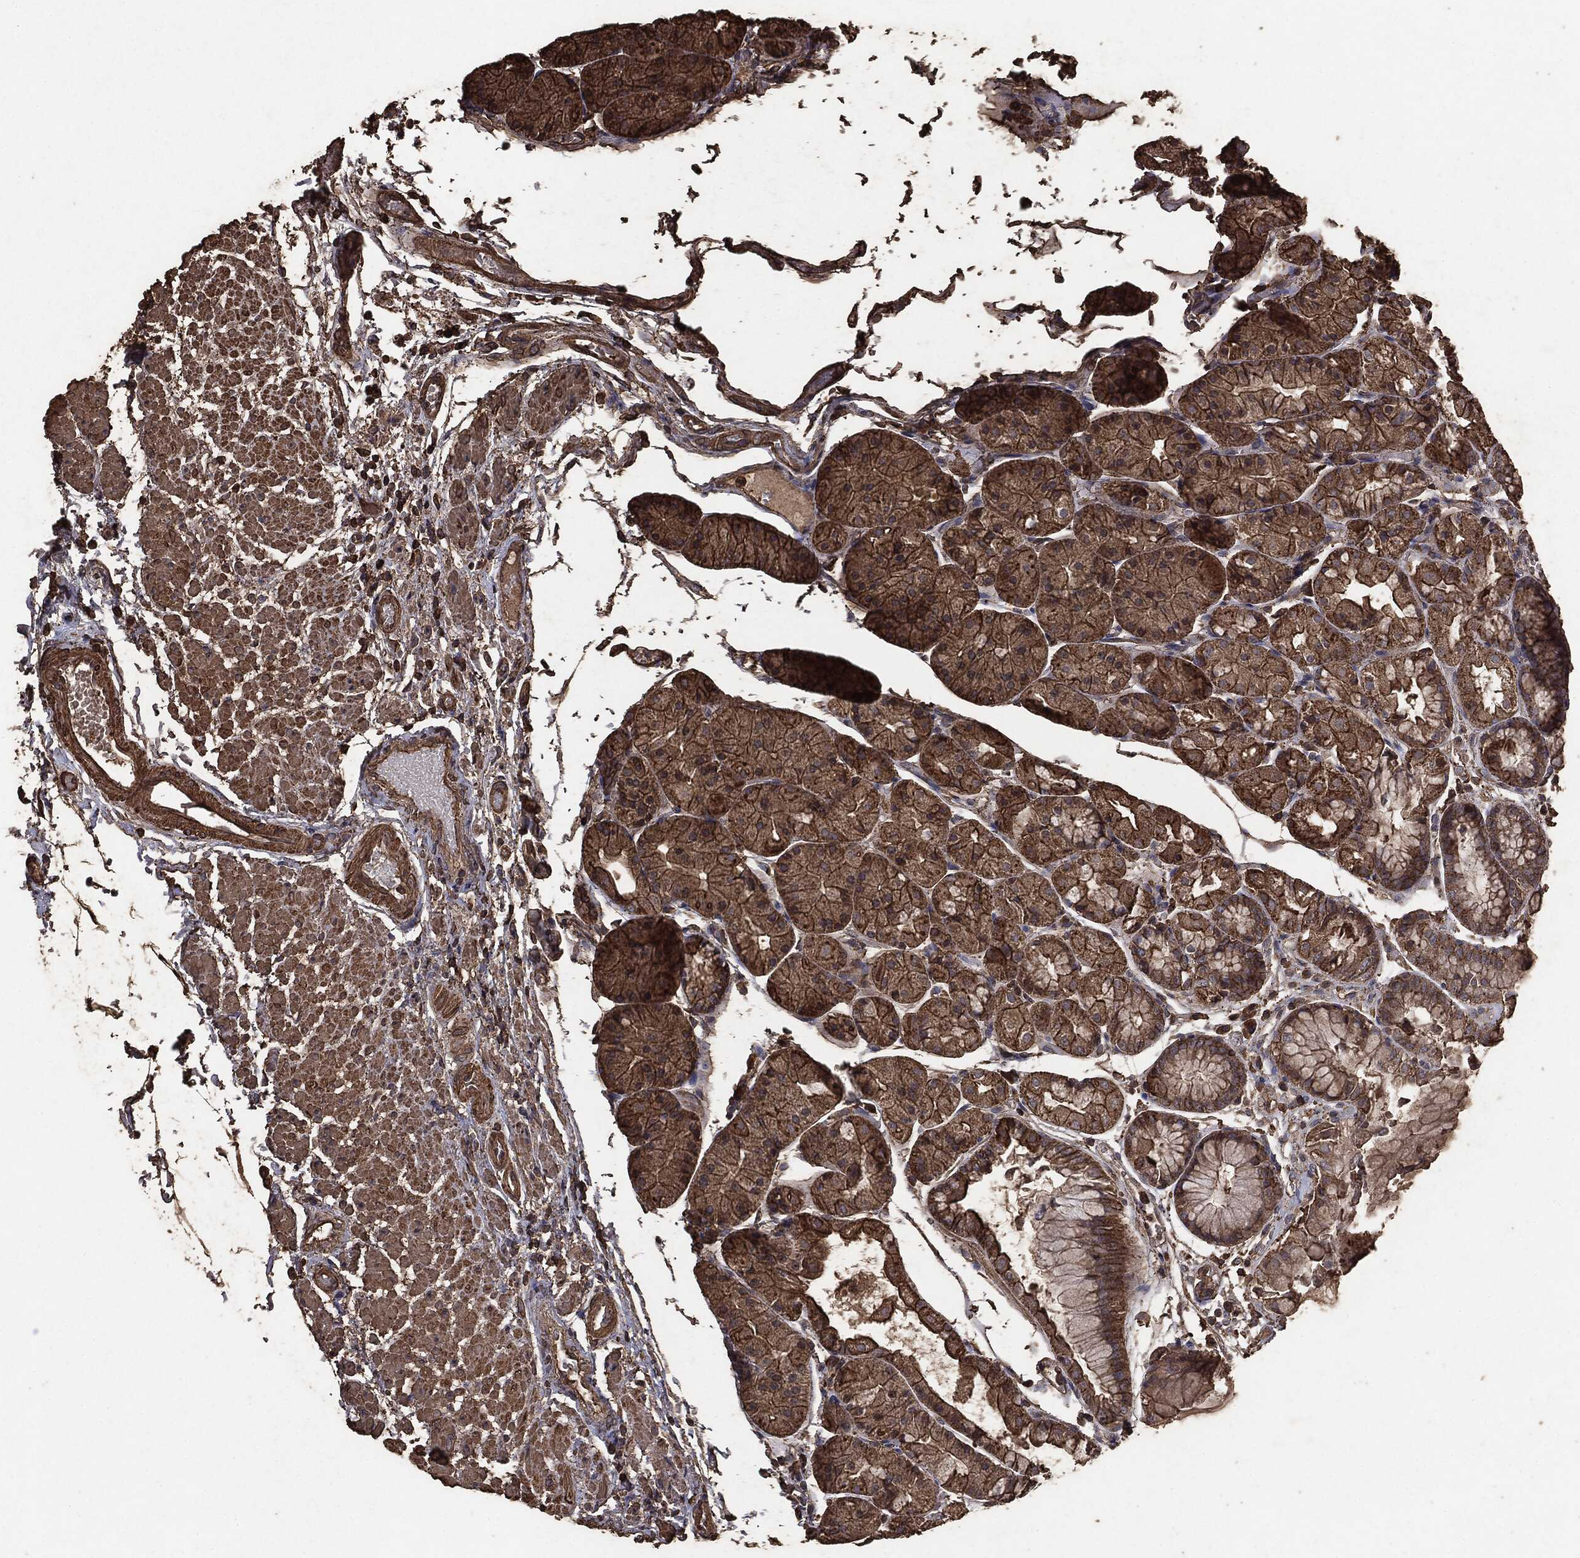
{"staining": {"intensity": "moderate", "quantity": ">75%", "location": "cytoplasmic/membranous"}, "tissue": "stomach", "cell_type": "Glandular cells", "image_type": "normal", "snomed": [{"axis": "morphology", "description": "Normal tissue, NOS"}, {"axis": "topography", "description": "Stomach, upper"}], "caption": "Immunohistochemical staining of benign human stomach shows moderate cytoplasmic/membranous protein staining in about >75% of glandular cells.", "gene": "MTOR", "patient": {"sex": "male", "age": 72}}